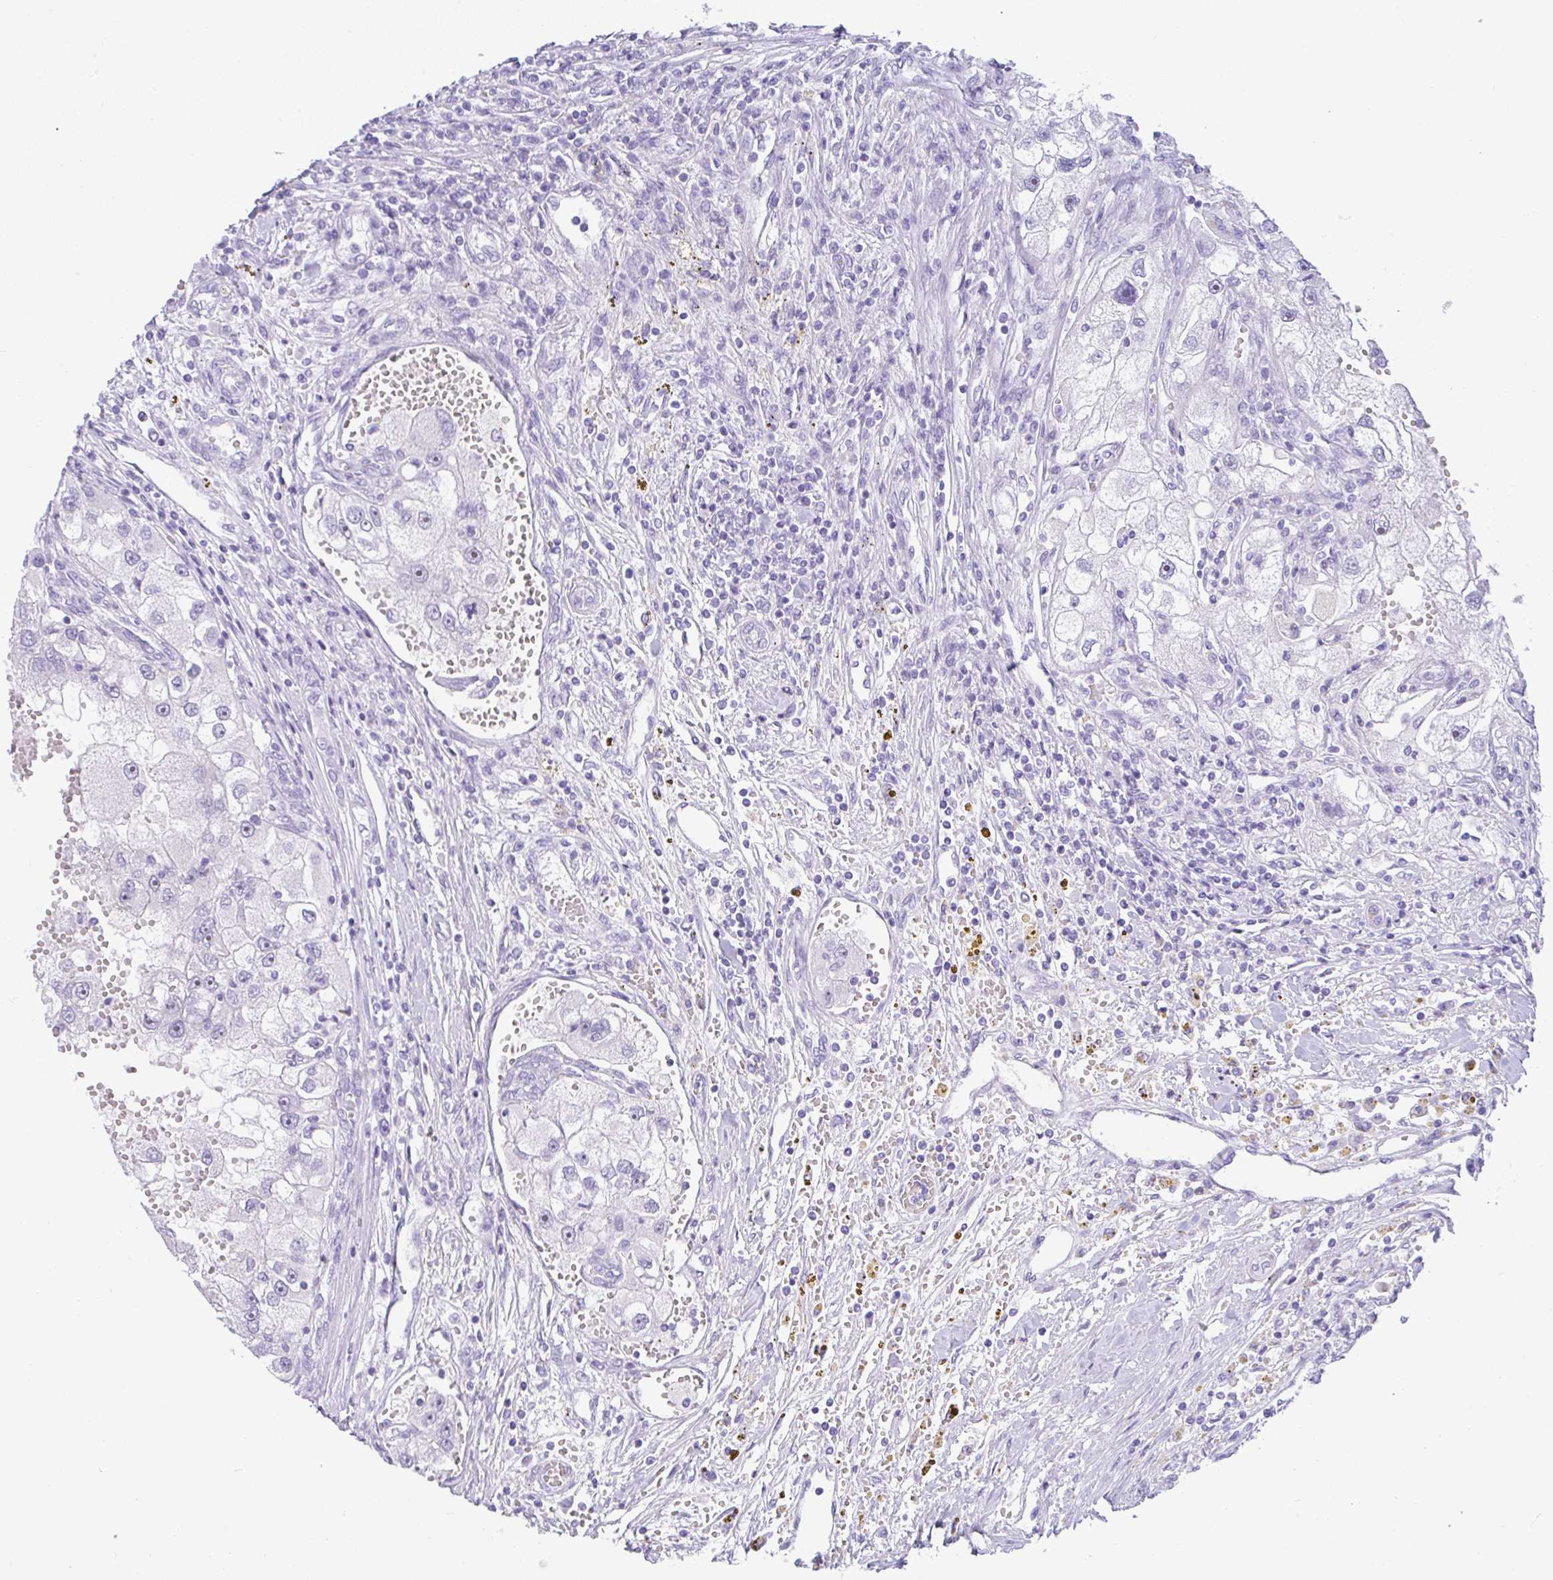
{"staining": {"intensity": "negative", "quantity": "none", "location": "none"}, "tissue": "renal cancer", "cell_type": "Tumor cells", "image_type": "cancer", "snomed": [{"axis": "morphology", "description": "Adenocarcinoma, NOS"}, {"axis": "topography", "description": "Kidney"}], "caption": "A high-resolution histopathology image shows immunohistochemistry staining of renal cancer (adenocarcinoma), which shows no significant positivity in tumor cells. The staining is performed using DAB (3,3'-diaminobenzidine) brown chromogen with nuclei counter-stained in using hematoxylin.", "gene": "NDUFAF8", "patient": {"sex": "male", "age": 63}}